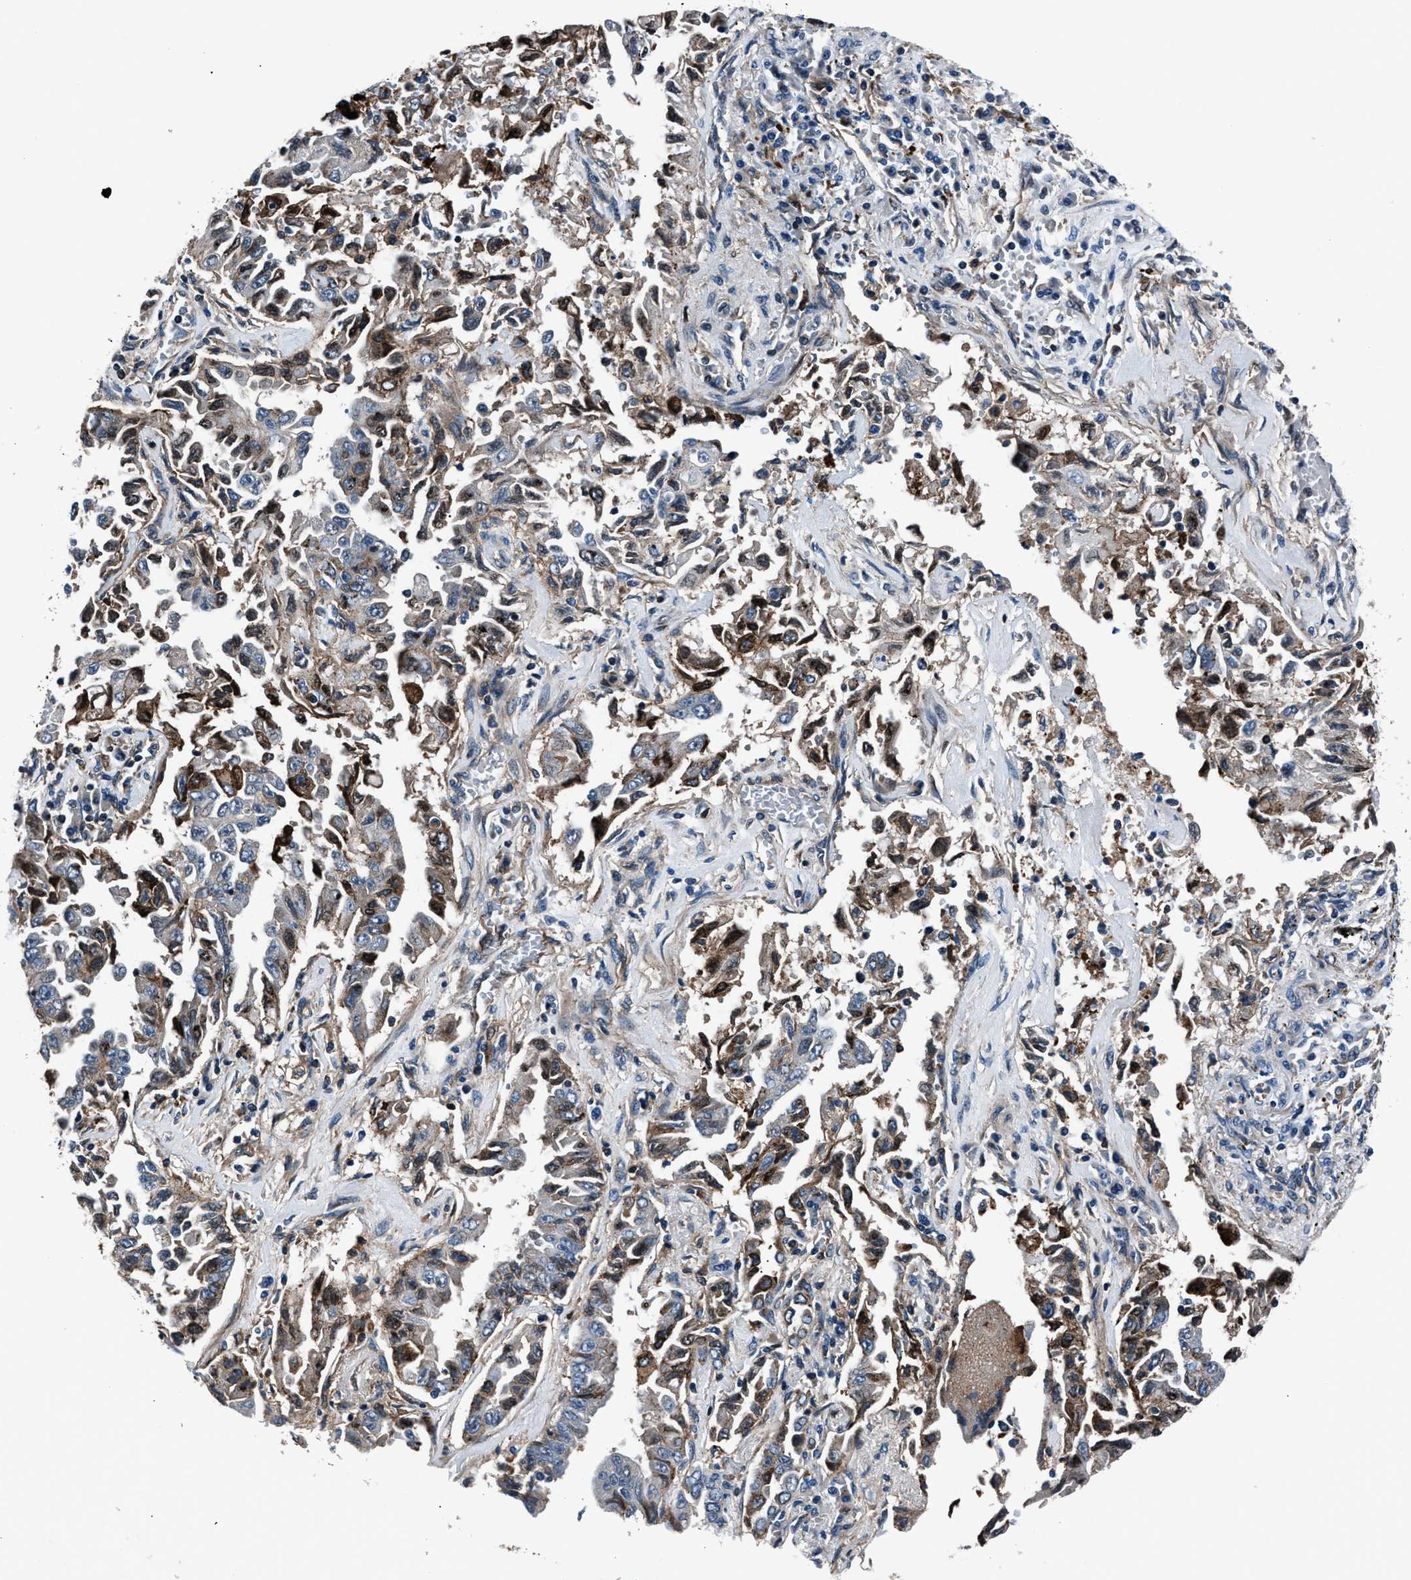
{"staining": {"intensity": "negative", "quantity": "none", "location": "none"}, "tissue": "lung cancer", "cell_type": "Tumor cells", "image_type": "cancer", "snomed": [{"axis": "morphology", "description": "Adenocarcinoma, NOS"}, {"axis": "topography", "description": "Lung"}], "caption": "Protein analysis of lung adenocarcinoma displays no significant positivity in tumor cells.", "gene": "MFSD11", "patient": {"sex": "female", "age": 51}}